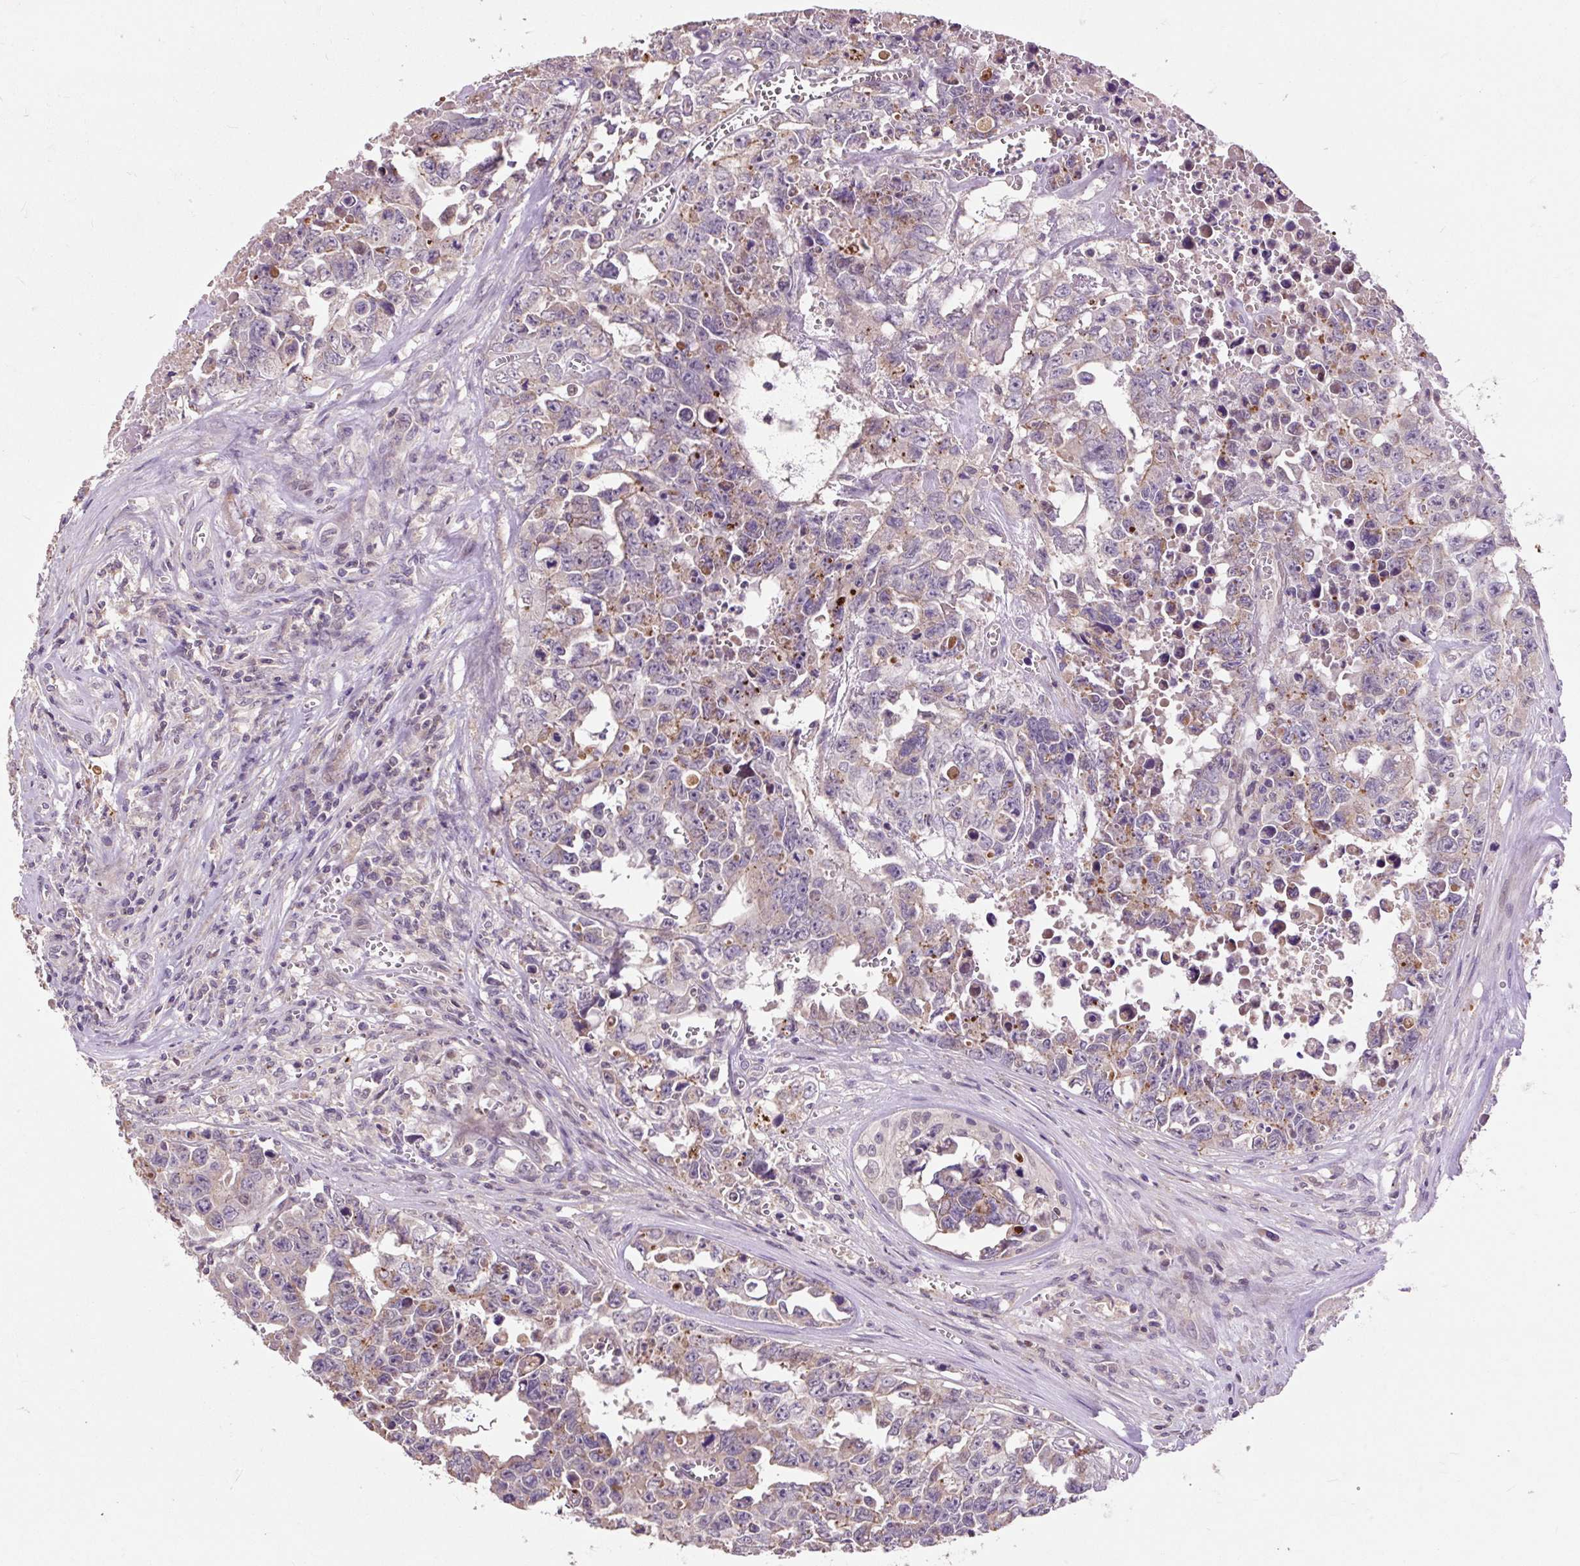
{"staining": {"intensity": "moderate", "quantity": "<25%", "location": "cytoplasmic/membranous"}, "tissue": "testis cancer", "cell_type": "Tumor cells", "image_type": "cancer", "snomed": [{"axis": "morphology", "description": "Carcinoma, Embryonal, NOS"}, {"axis": "topography", "description": "Testis"}], "caption": "IHC histopathology image of neoplastic tissue: testis cancer (embryonal carcinoma) stained using IHC shows low levels of moderate protein expression localized specifically in the cytoplasmic/membranous of tumor cells, appearing as a cytoplasmic/membranous brown color.", "gene": "PRIMPOL", "patient": {"sex": "male", "age": 24}}